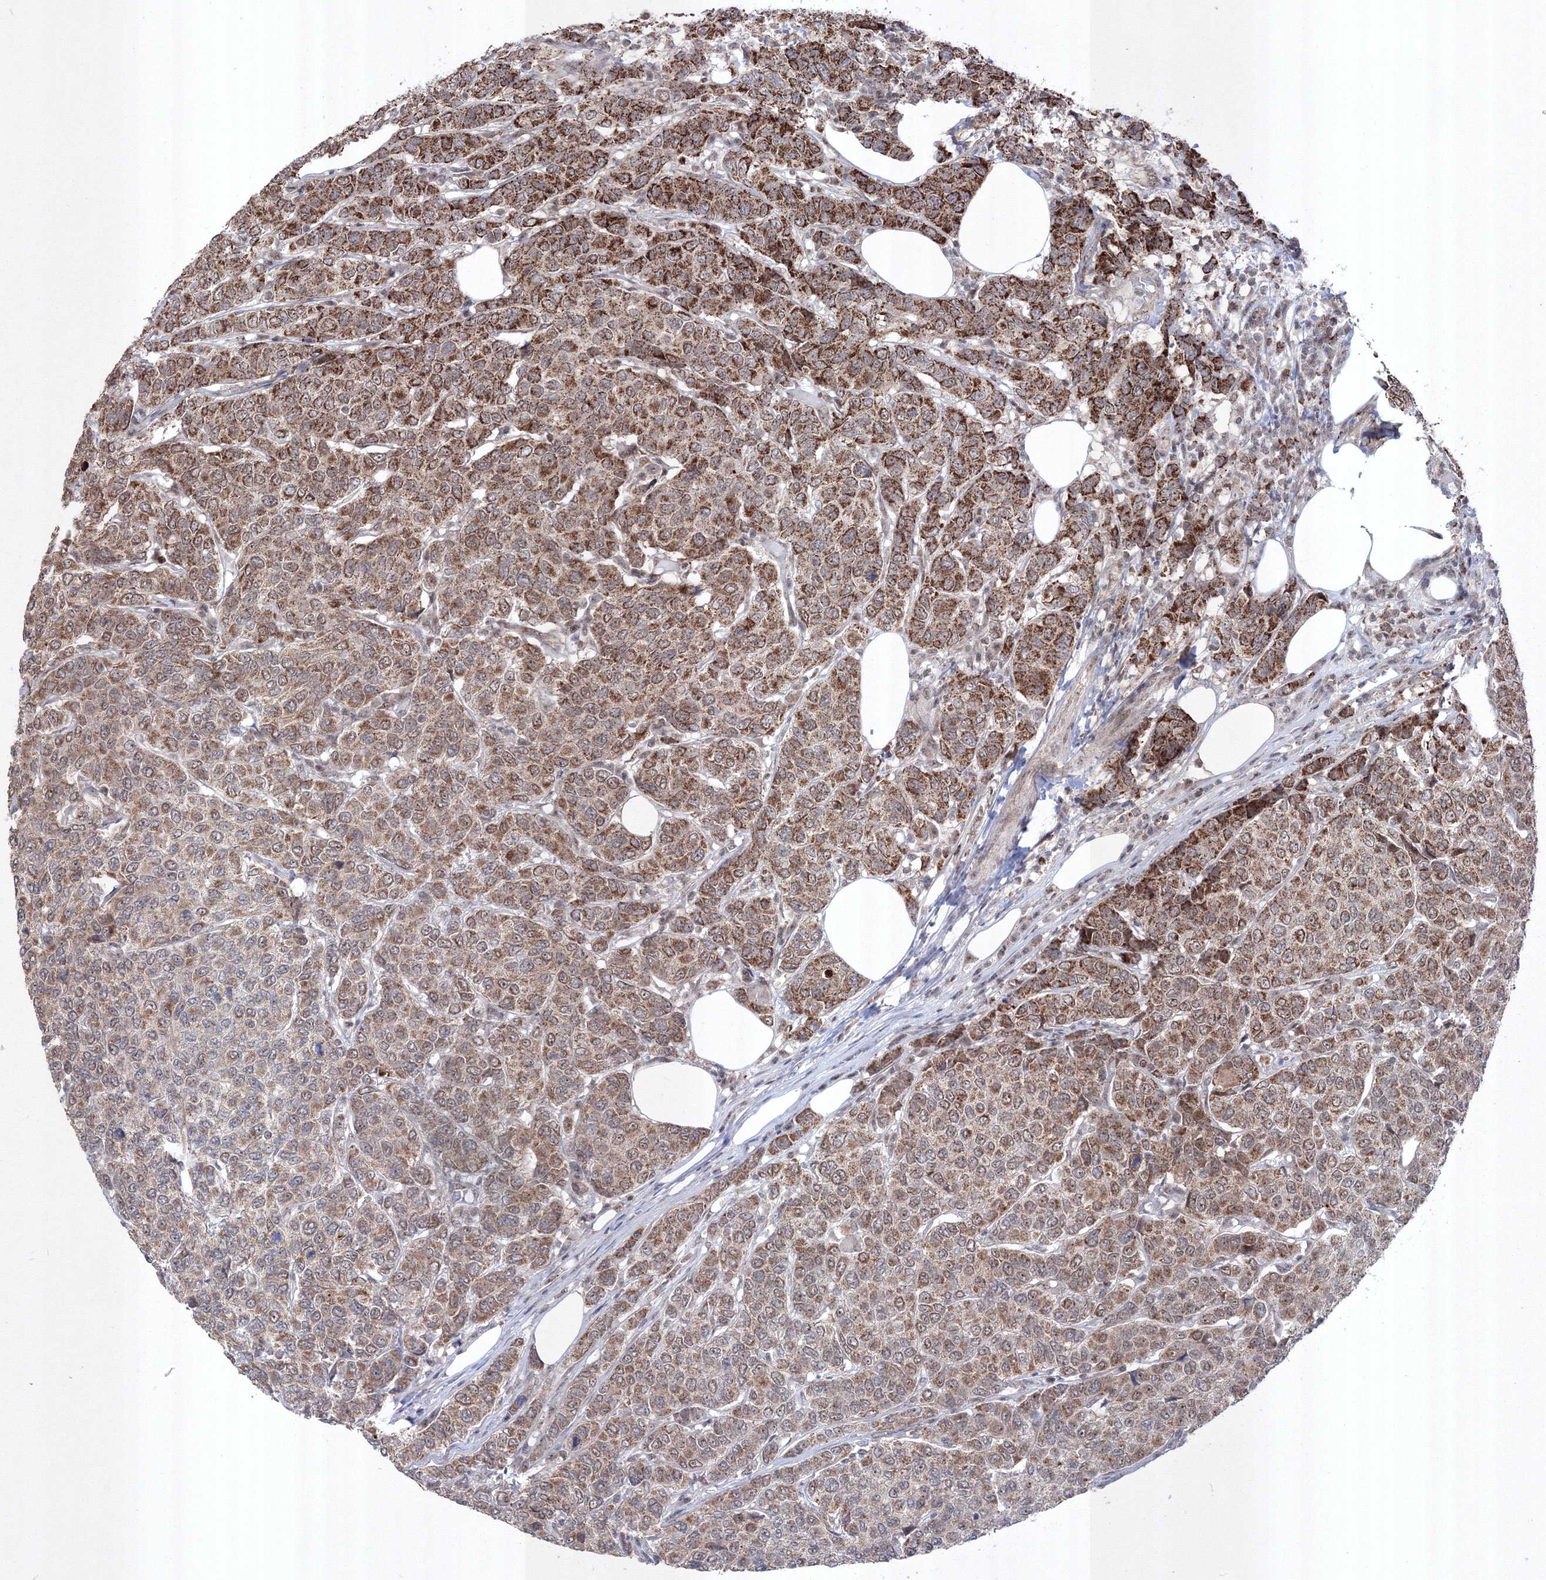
{"staining": {"intensity": "strong", "quantity": ">75%", "location": "cytoplasmic/membranous"}, "tissue": "breast cancer", "cell_type": "Tumor cells", "image_type": "cancer", "snomed": [{"axis": "morphology", "description": "Duct carcinoma"}, {"axis": "topography", "description": "Breast"}], "caption": "Breast cancer was stained to show a protein in brown. There is high levels of strong cytoplasmic/membranous staining in about >75% of tumor cells.", "gene": "GRSF1", "patient": {"sex": "female", "age": 55}}